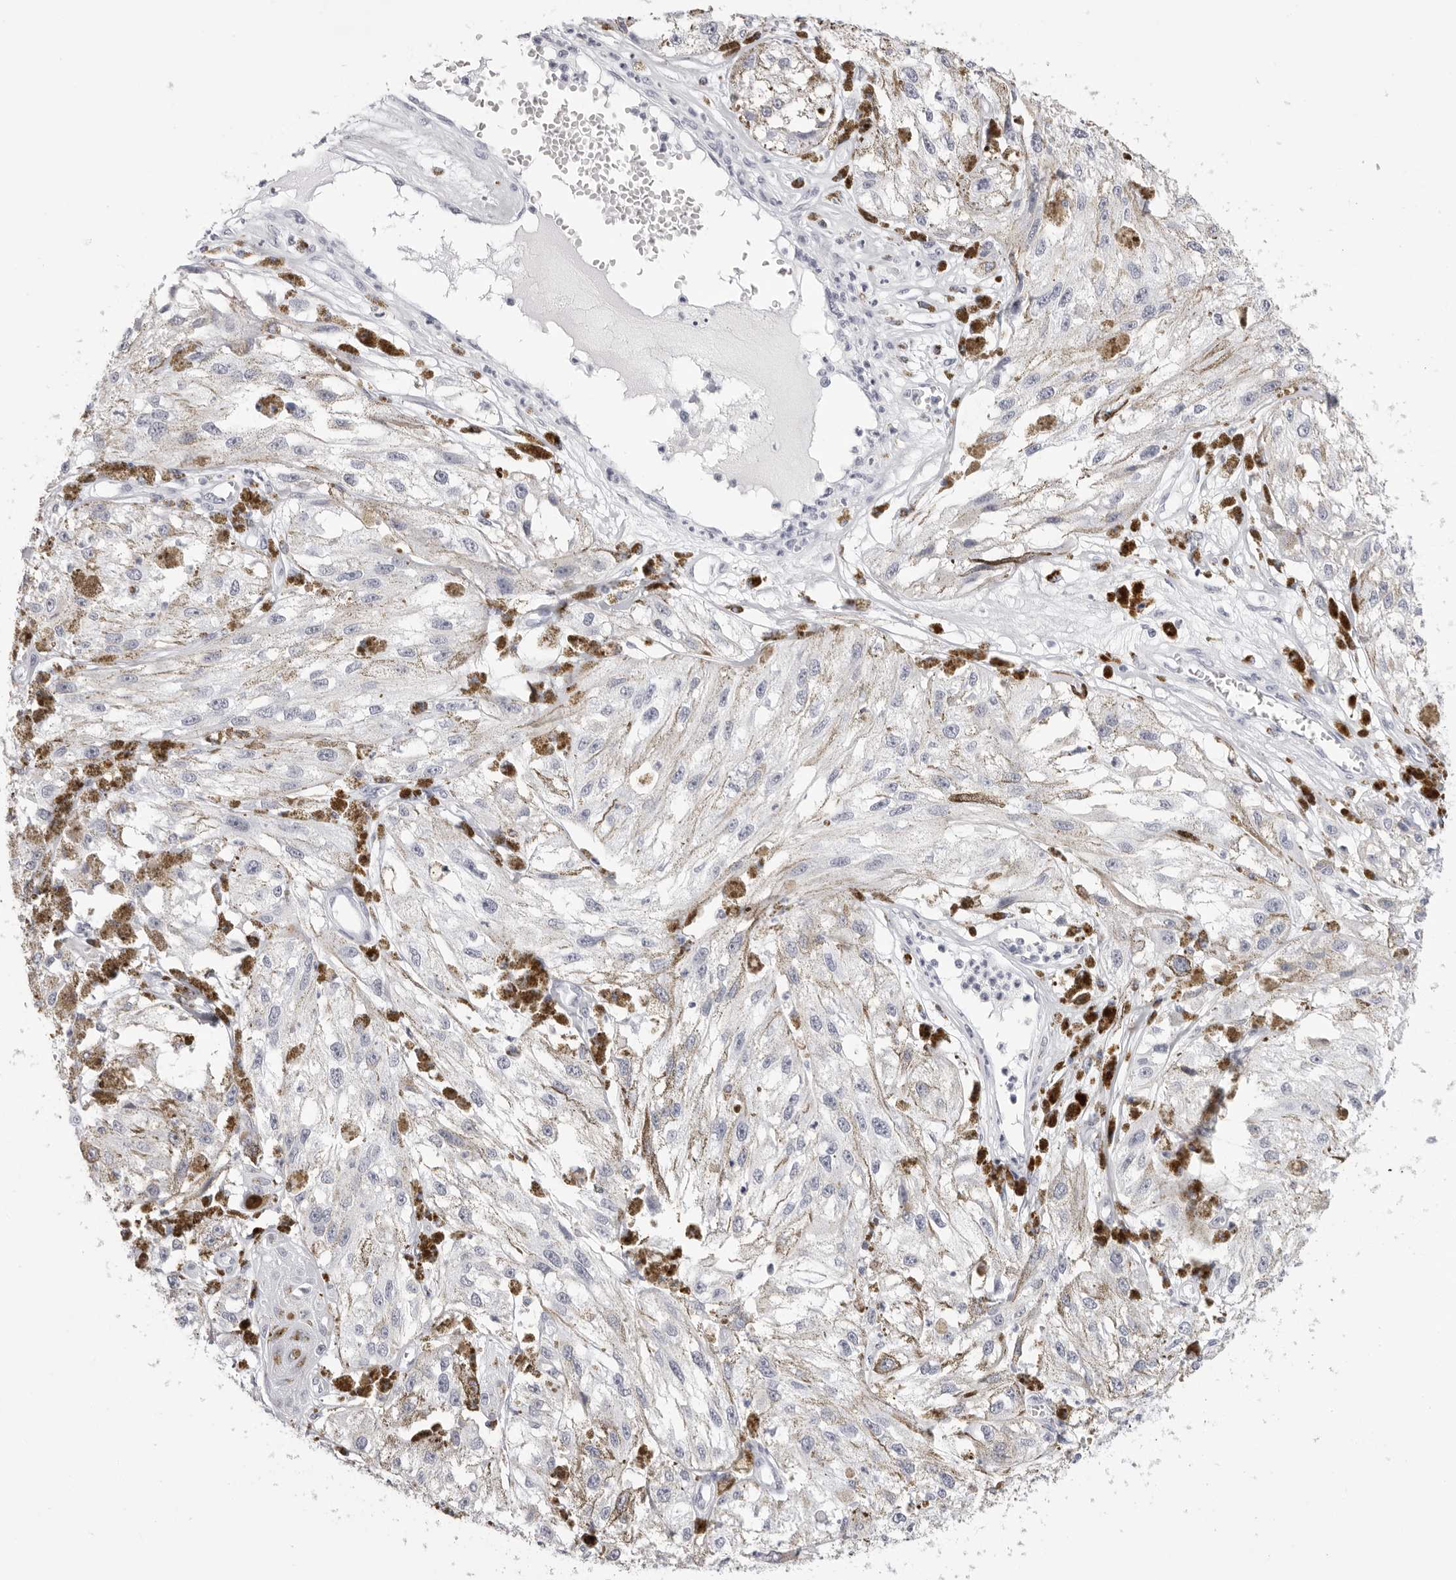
{"staining": {"intensity": "negative", "quantity": "none", "location": "none"}, "tissue": "melanoma", "cell_type": "Tumor cells", "image_type": "cancer", "snomed": [{"axis": "morphology", "description": "Malignant melanoma, NOS"}, {"axis": "topography", "description": "Skin"}], "caption": "Tumor cells are negative for protein expression in human melanoma. (Brightfield microscopy of DAB (3,3'-diaminobenzidine) IHC at high magnification).", "gene": "RHO", "patient": {"sex": "male", "age": 88}}